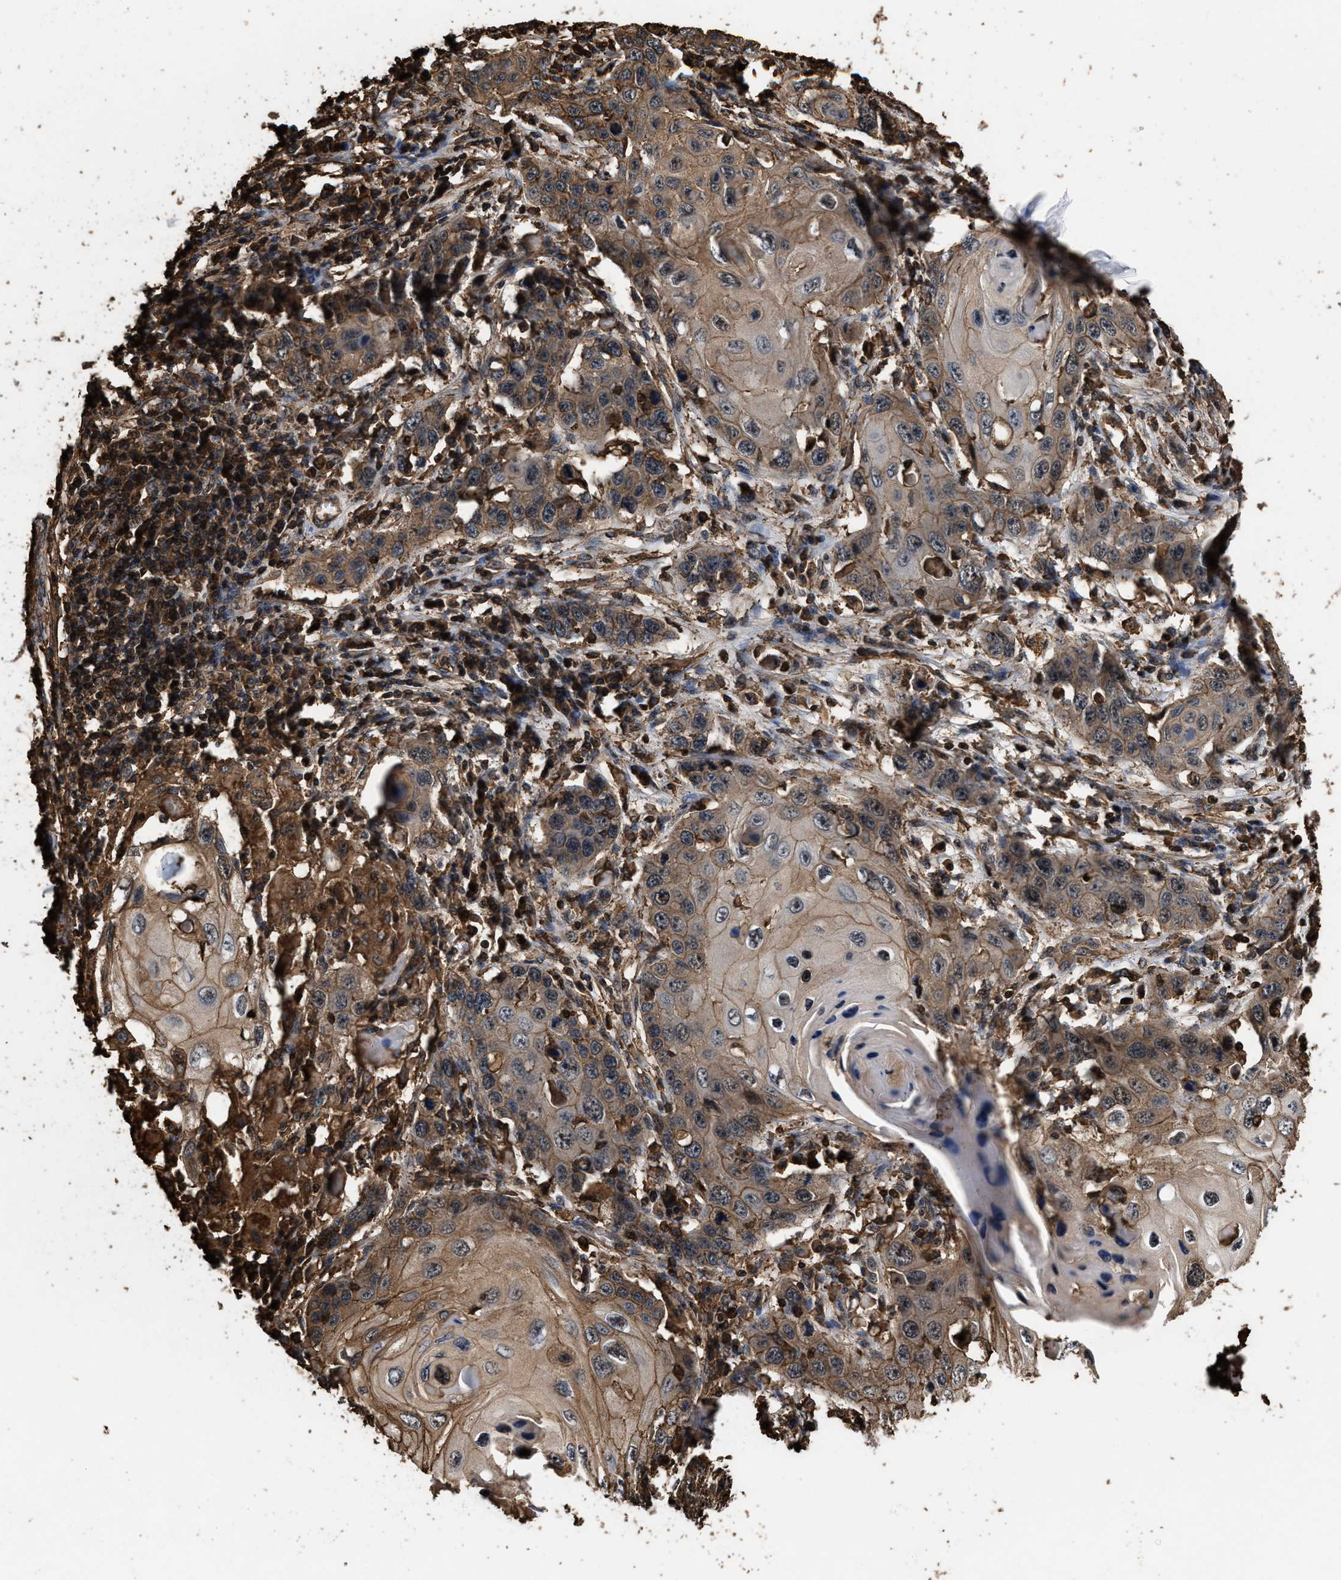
{"staining": {"intensity": "moderate", "quantity": "25%-75%", "location": "cytoplasmic/membranous,nuclear"}, "tissue": "skin cancer", "cell_type": "Tumor cells", "image_type": "cancer", "snomed": [{"axis": "morphology", "description": "Squamous cell carcinoma, NOS"}, {"axis": "topography", "description": "Skin"}], "caption": "Immunohistochemical staining of human skin cancer shows moderate cytoplasmic/membranous and nuclear protein expression in approximately 25%-75% of tumor cells.", "gene": "KBTBD2", "patient": {"sex": "male", "age": 55}}